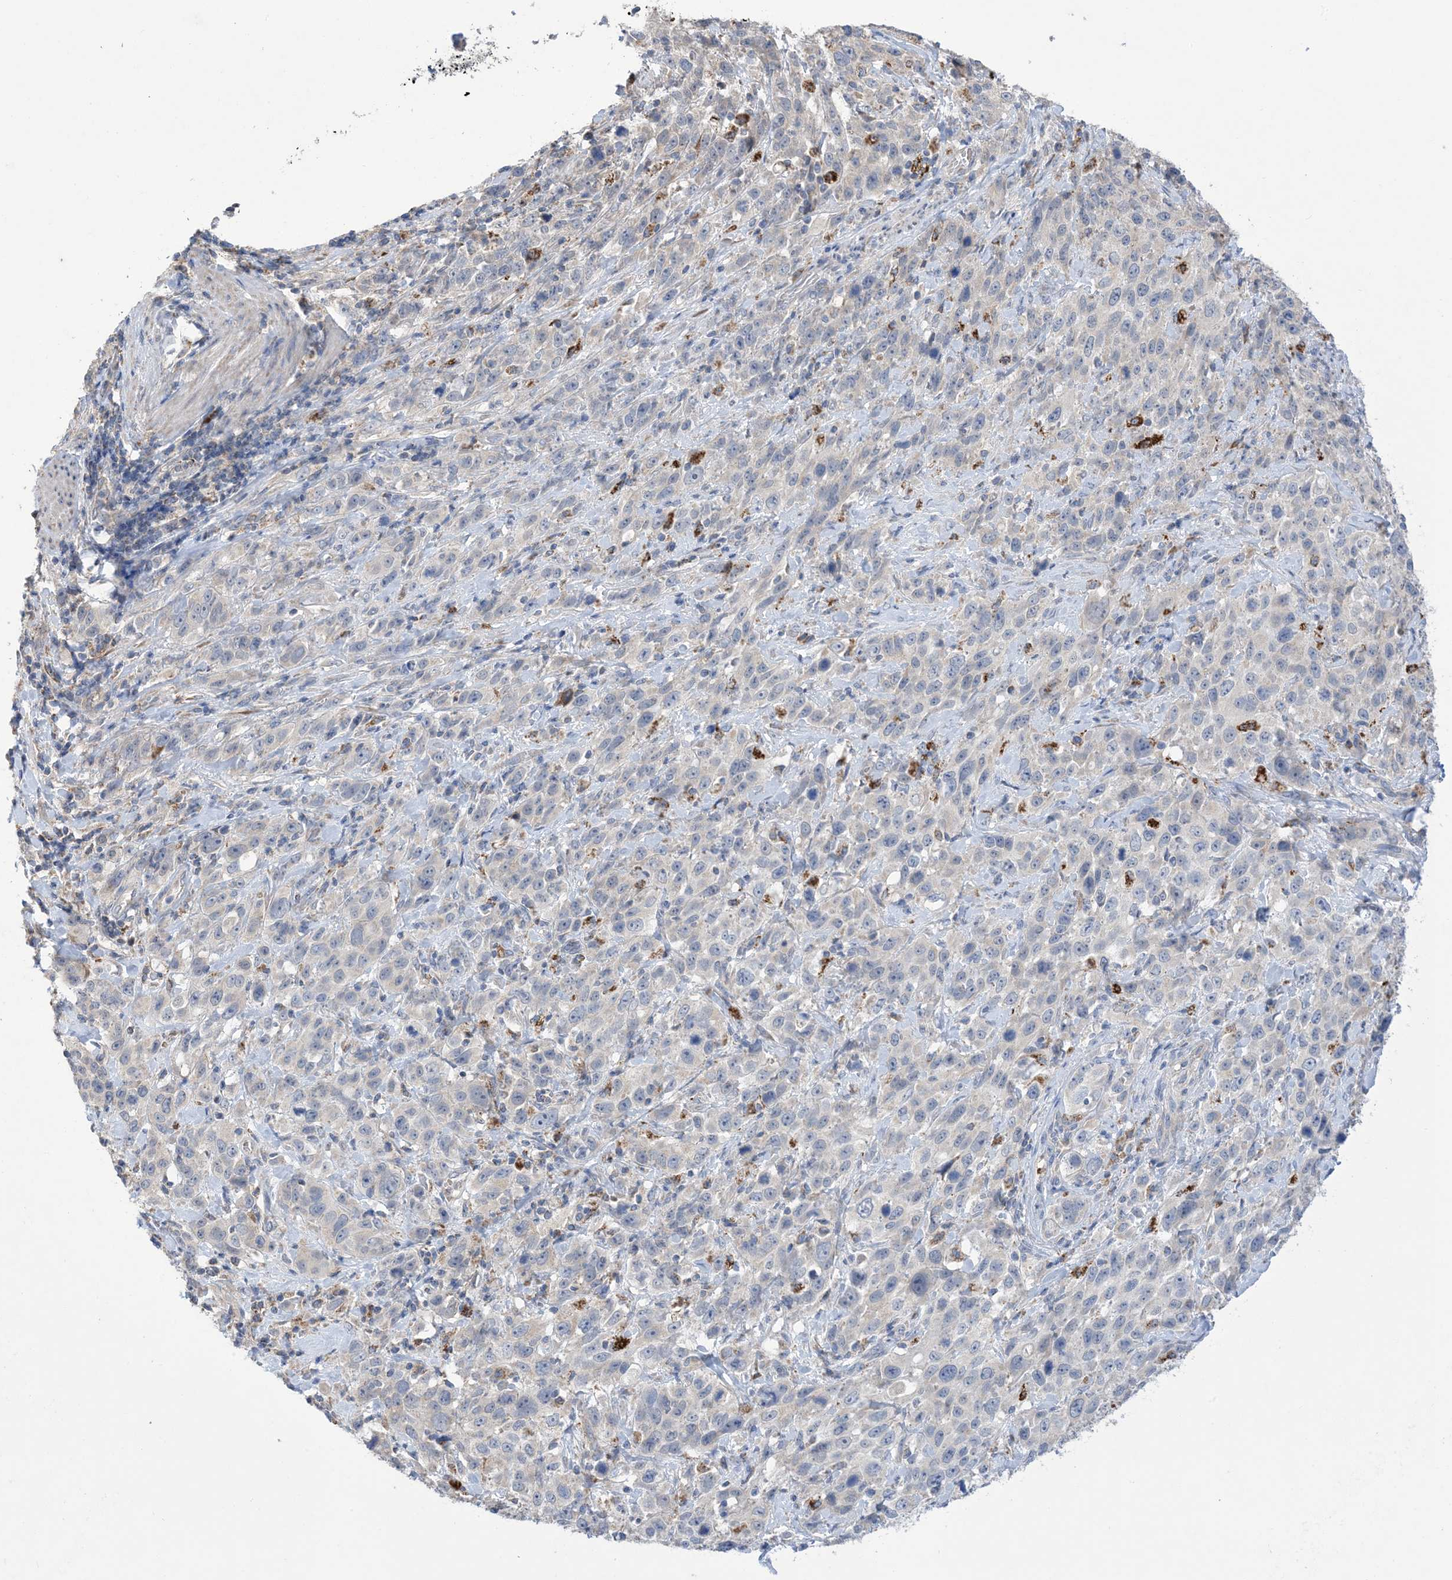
{"staining": {"intensity": "negative", "quantity": "none", "location": "none"}, "tissue": "stomach cancer", "cell_type": "Tumor cells", "image_type": "cancer", "snomed": [{"axis": "morphology", "description": "Normal tissue, NOS"}, {"axis": "morphology", "description": "Adenocarcinoma, NOS"}, {"axis": "topography", "description": "Lymph node"}, {"axis": "topography", "description": "Stomach"}], "caption": "Histopathology image shows no significant protein expression in tumor cells of adenocarcinoma (stomach). Nuclei are stained in blue.", "gene": "CLEC16A", "patient": {"sex": "male", "age": 48}}